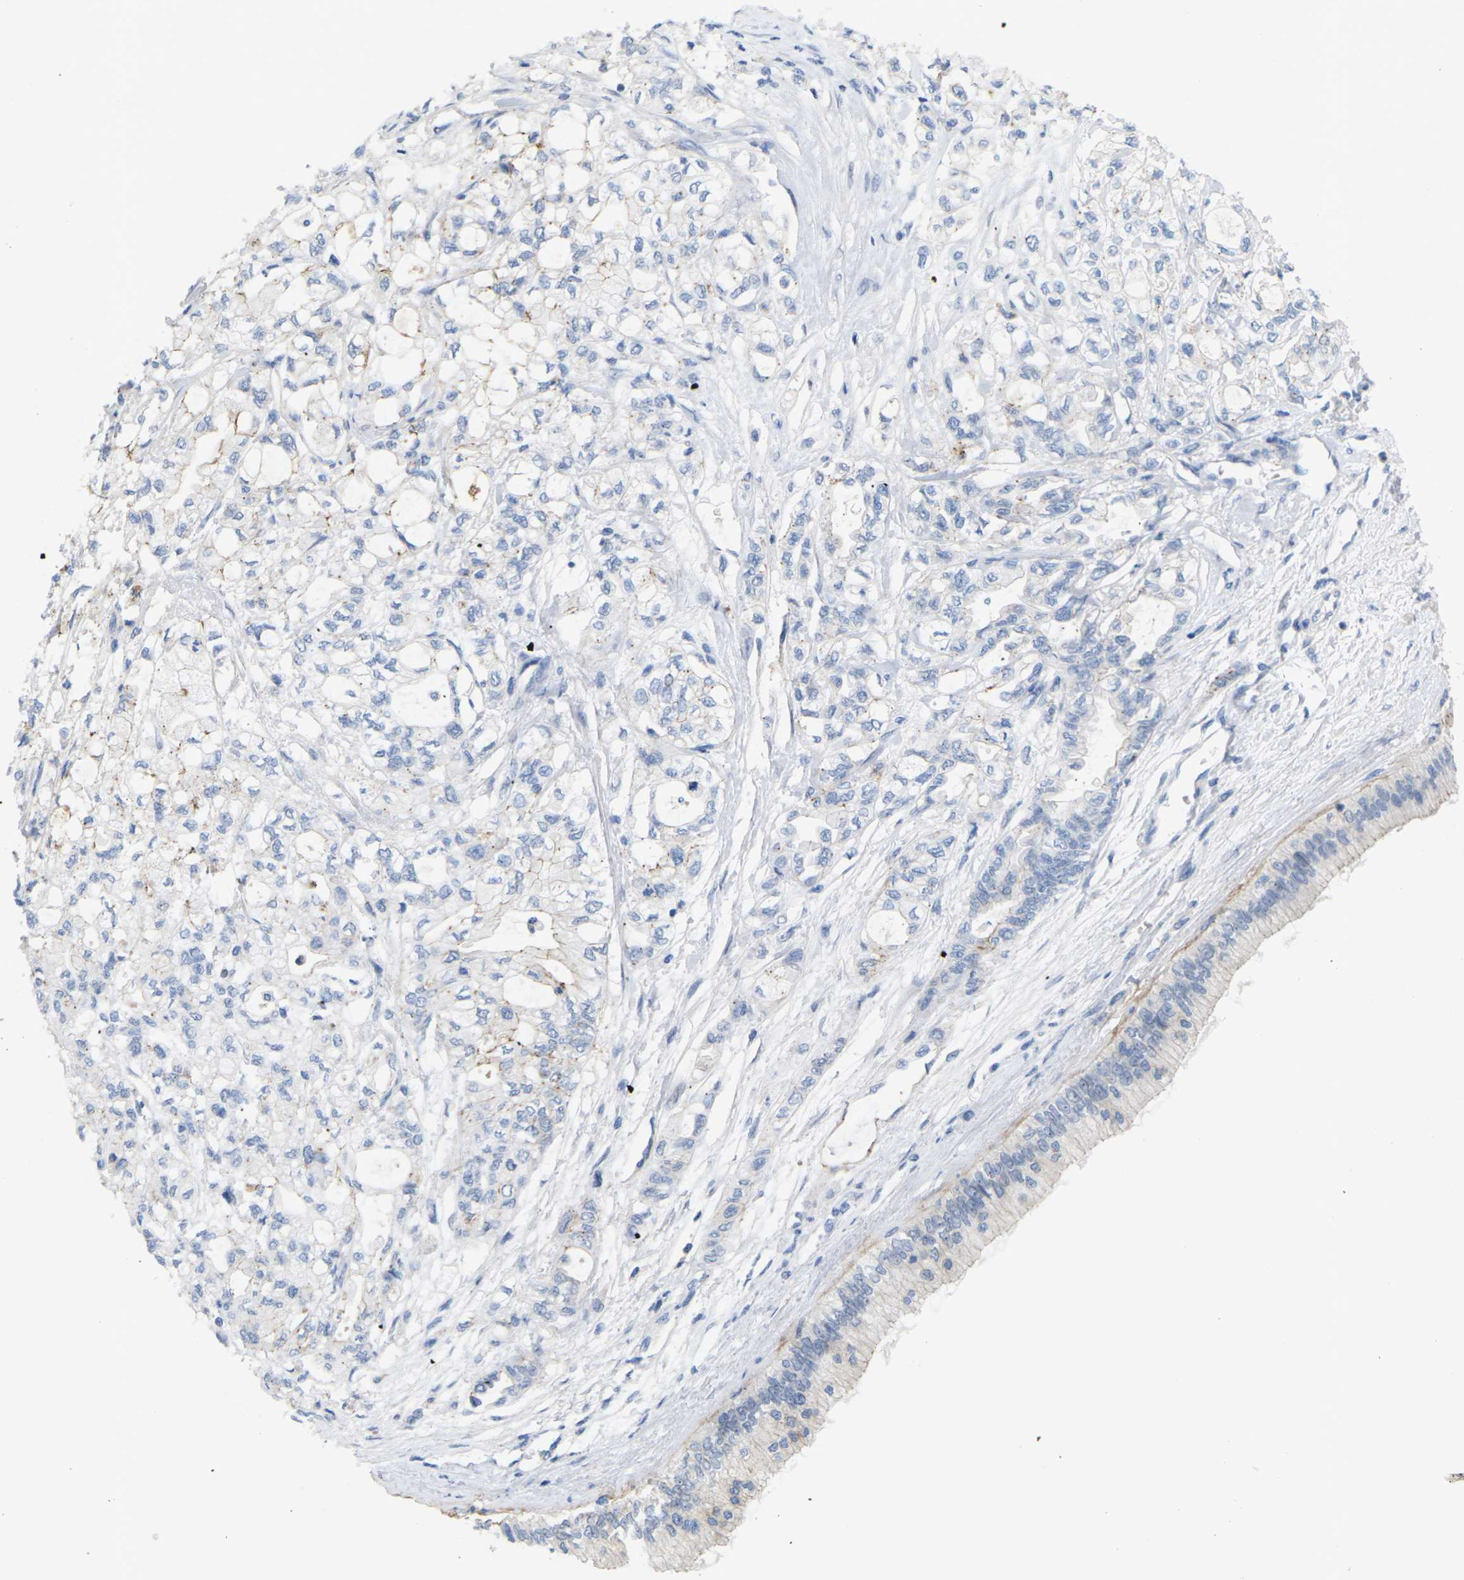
{"staining": {"intensity": "negative", "quantity": "none", "location": "none"}, "tissue": "pancreatic cancer", "cell_type": "Tumor cells", "image_type": "cancer", "snomed": [{"axis": "morphology", "description": "Adenocarcinoma, NOS"}, {"axis": "topography", "description": "Pancreas"}], "caption": "This is an immunohistochemistry (IHC) histopathology image of pancreatic cancer. There is no staining in tumor cells.", "gene": "CLDN3", "patient": {"sex": "male", "age": 79}}